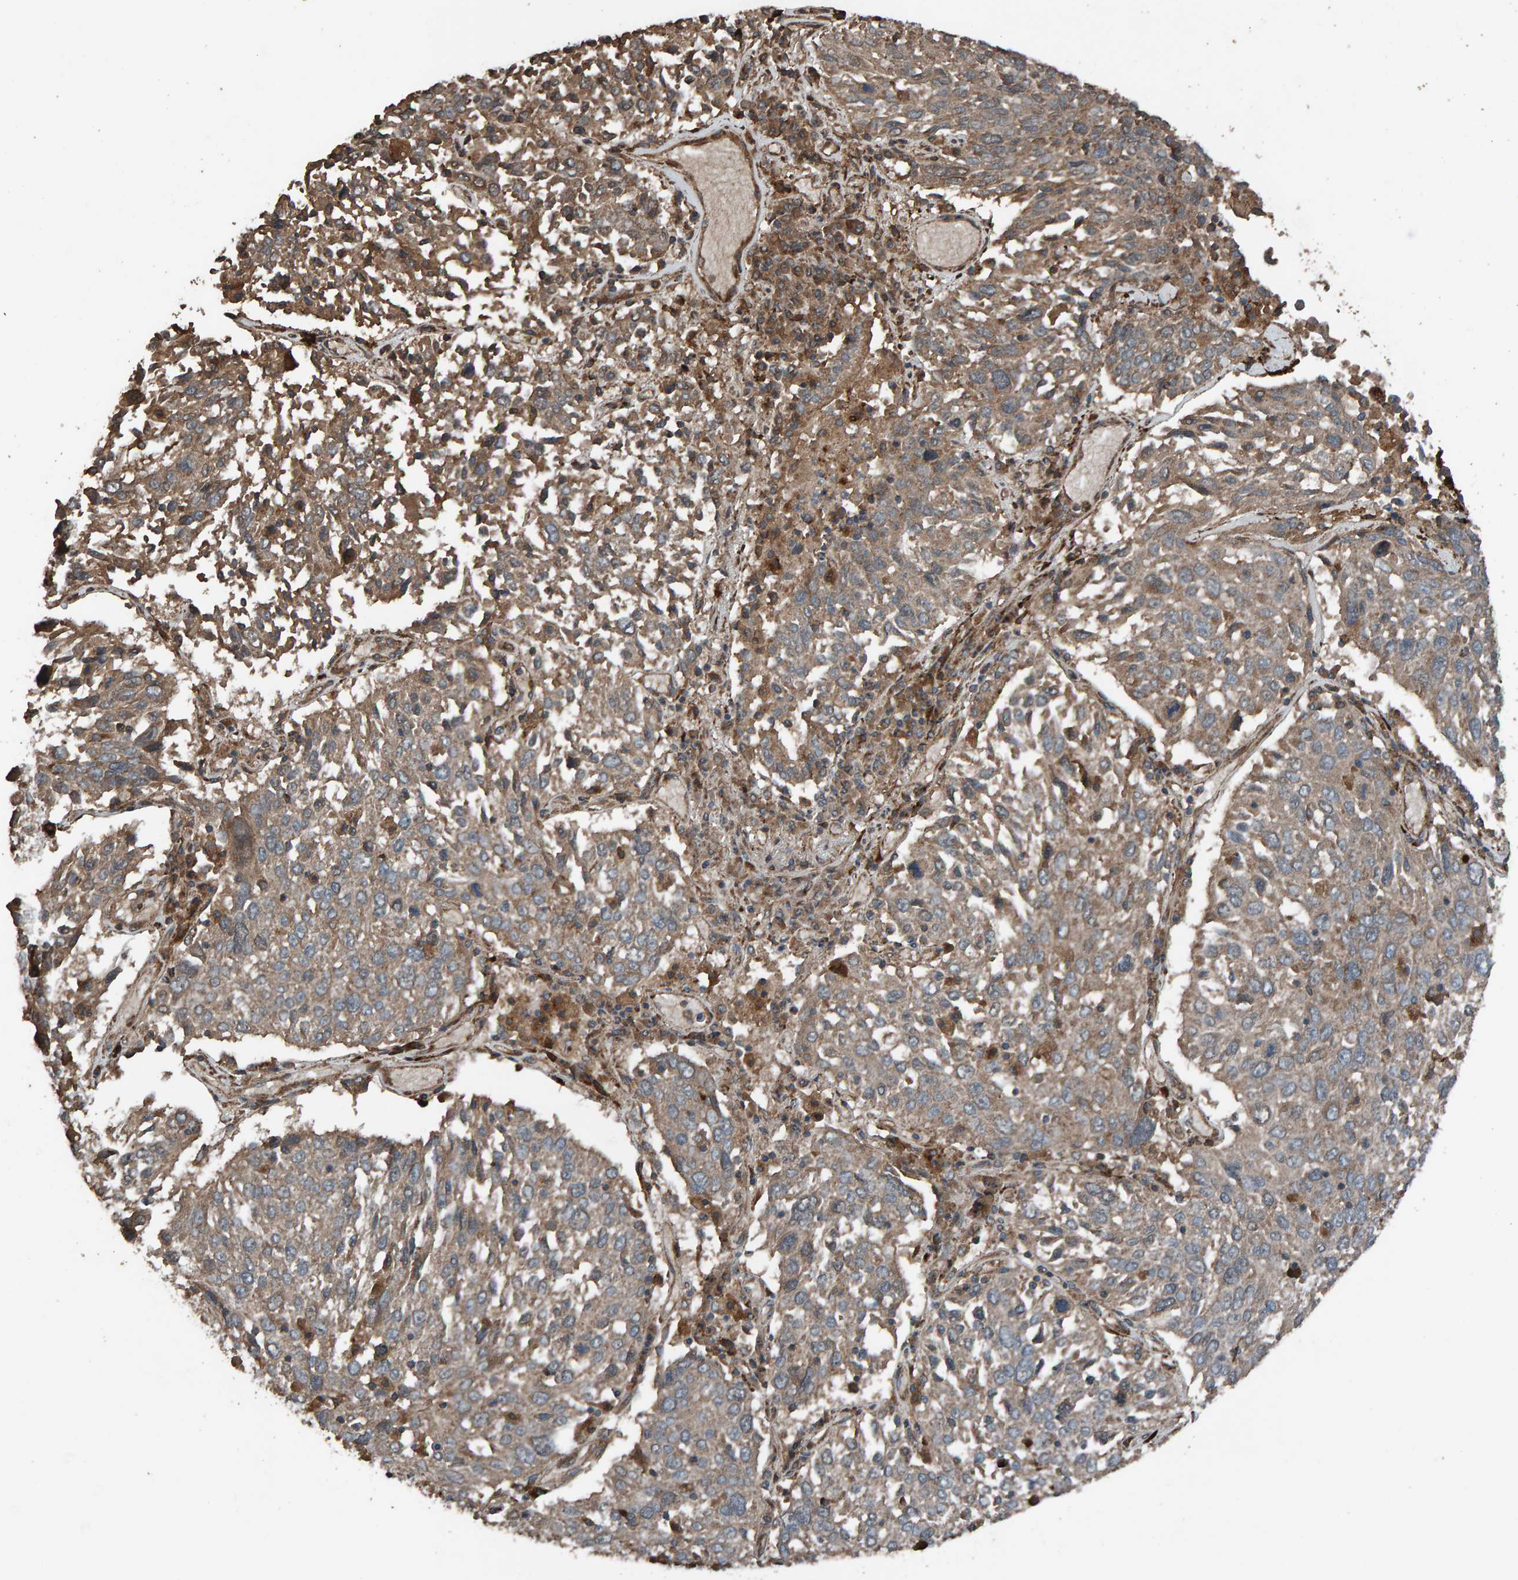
{"staining": {"intensity": "moderate", "quantity": ">75%", "location": "cytoplasmic/membranous"}, "tissue": "lung cancer", "cell_type": "Tumor cells", "image_type": "cancer", "snomed": [{"axis": "morphology", "description": "Squamous cell carcinoma, NOS"}, {"axis": "topography", "description": "Lung"}], "caption": "Protein analysis of squamous cell carcinoma (lung) tissue reveals moderate cytoplasmic/membranous positivity in about >75% of tumor cells.", "gene": "DUS1L", "patient": {"sex": "male", "age": 65}}